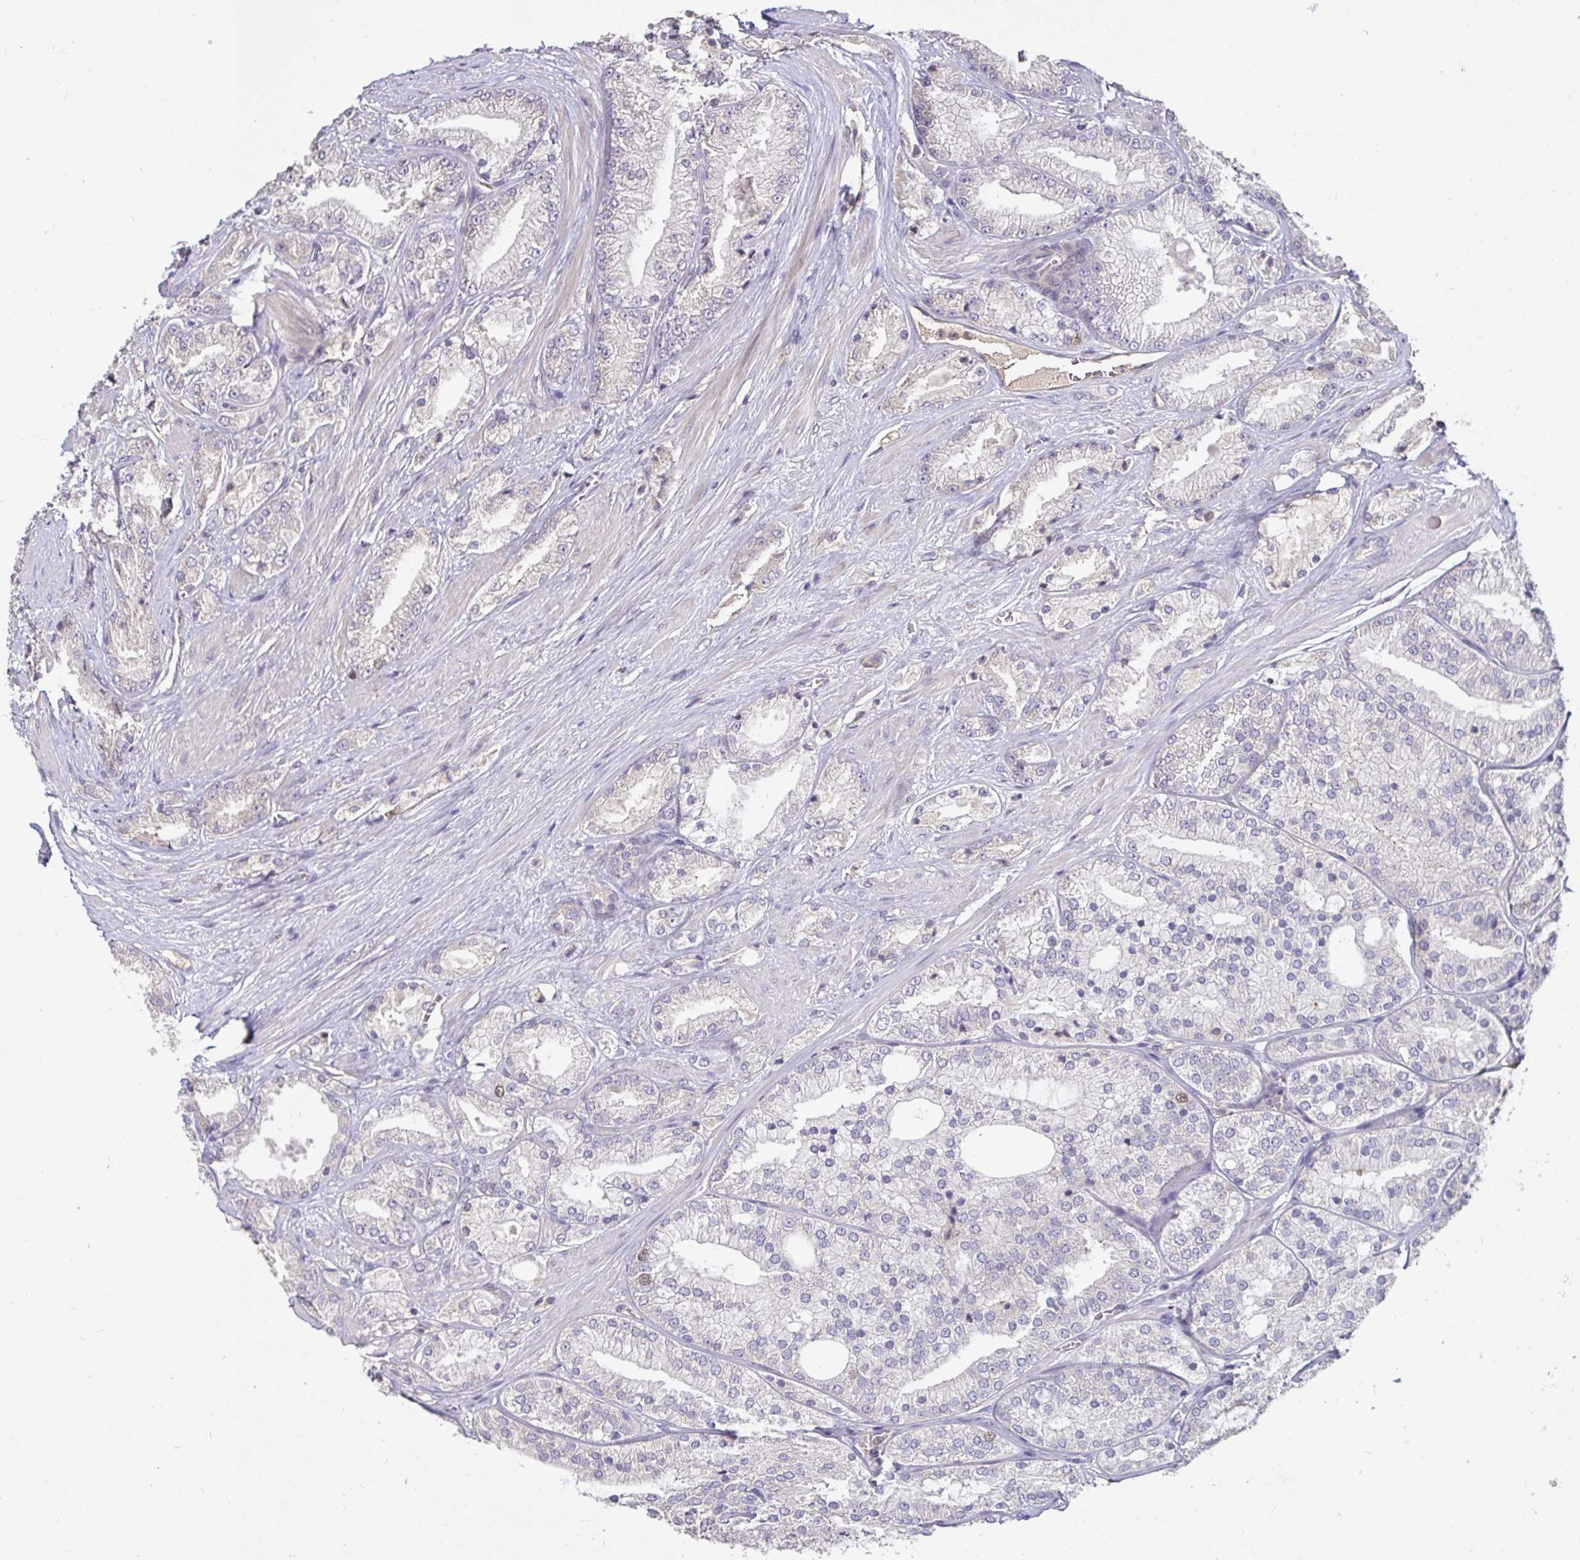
{"staining": {"intensity": "negative", "quantity": "none", "location": "none"}, "tissue": "prostate cancer", "cell_type": "Tumor cells", "image_type": "cancer", "snomed": [{"axis": "morphology", "description": "Adenocarcinoma, High grade"}, {"axis": "topography", "description": "Prostate"}], "caption": "Image shows no protein staining in tumor cells of prostate cancer tissue.", "gene": "ANLN", "patient": {"sex": "male", "age": 68}}